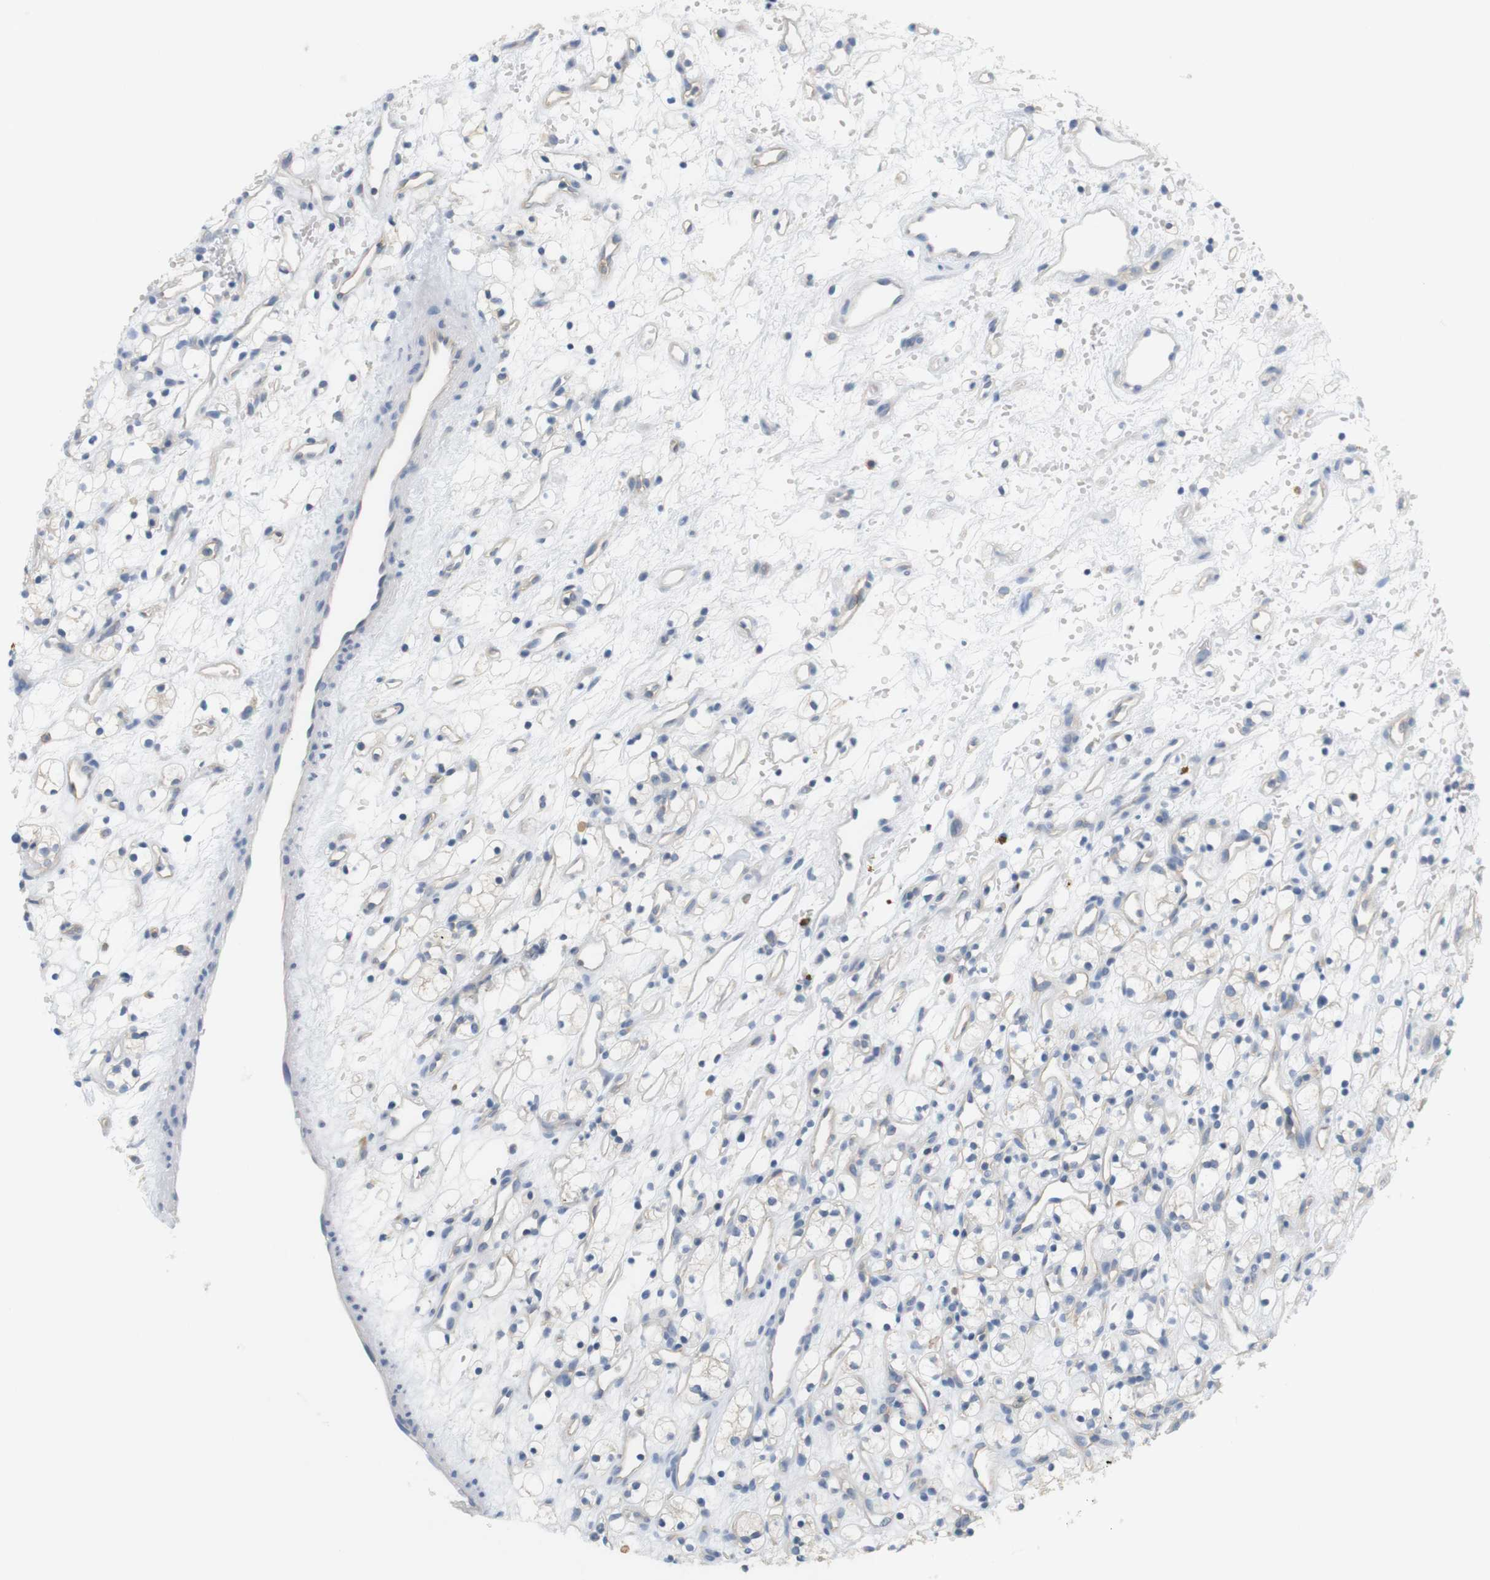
{"staining": {"intensity": "negative", "quantity": "none", "location": "none"}, "tissue": "renal cancer", "cell_type": "Tumor cells", "image_type": "cancer", "snomed": [{"axis": "morphology", "description": "Adenocarcinoma, NOS"}, {"axis": "topography", "description": "Kidney"}], "caption": "Tumor cells show no significant protein staining in adenocarcinoma (renal). (Stains: DAB IHC with hematoxylin counter stain, Microscopy: brightfield microscopy at high magnification).", "gene": "OSR1", "patient": {"sex": "female", "age": 60}}